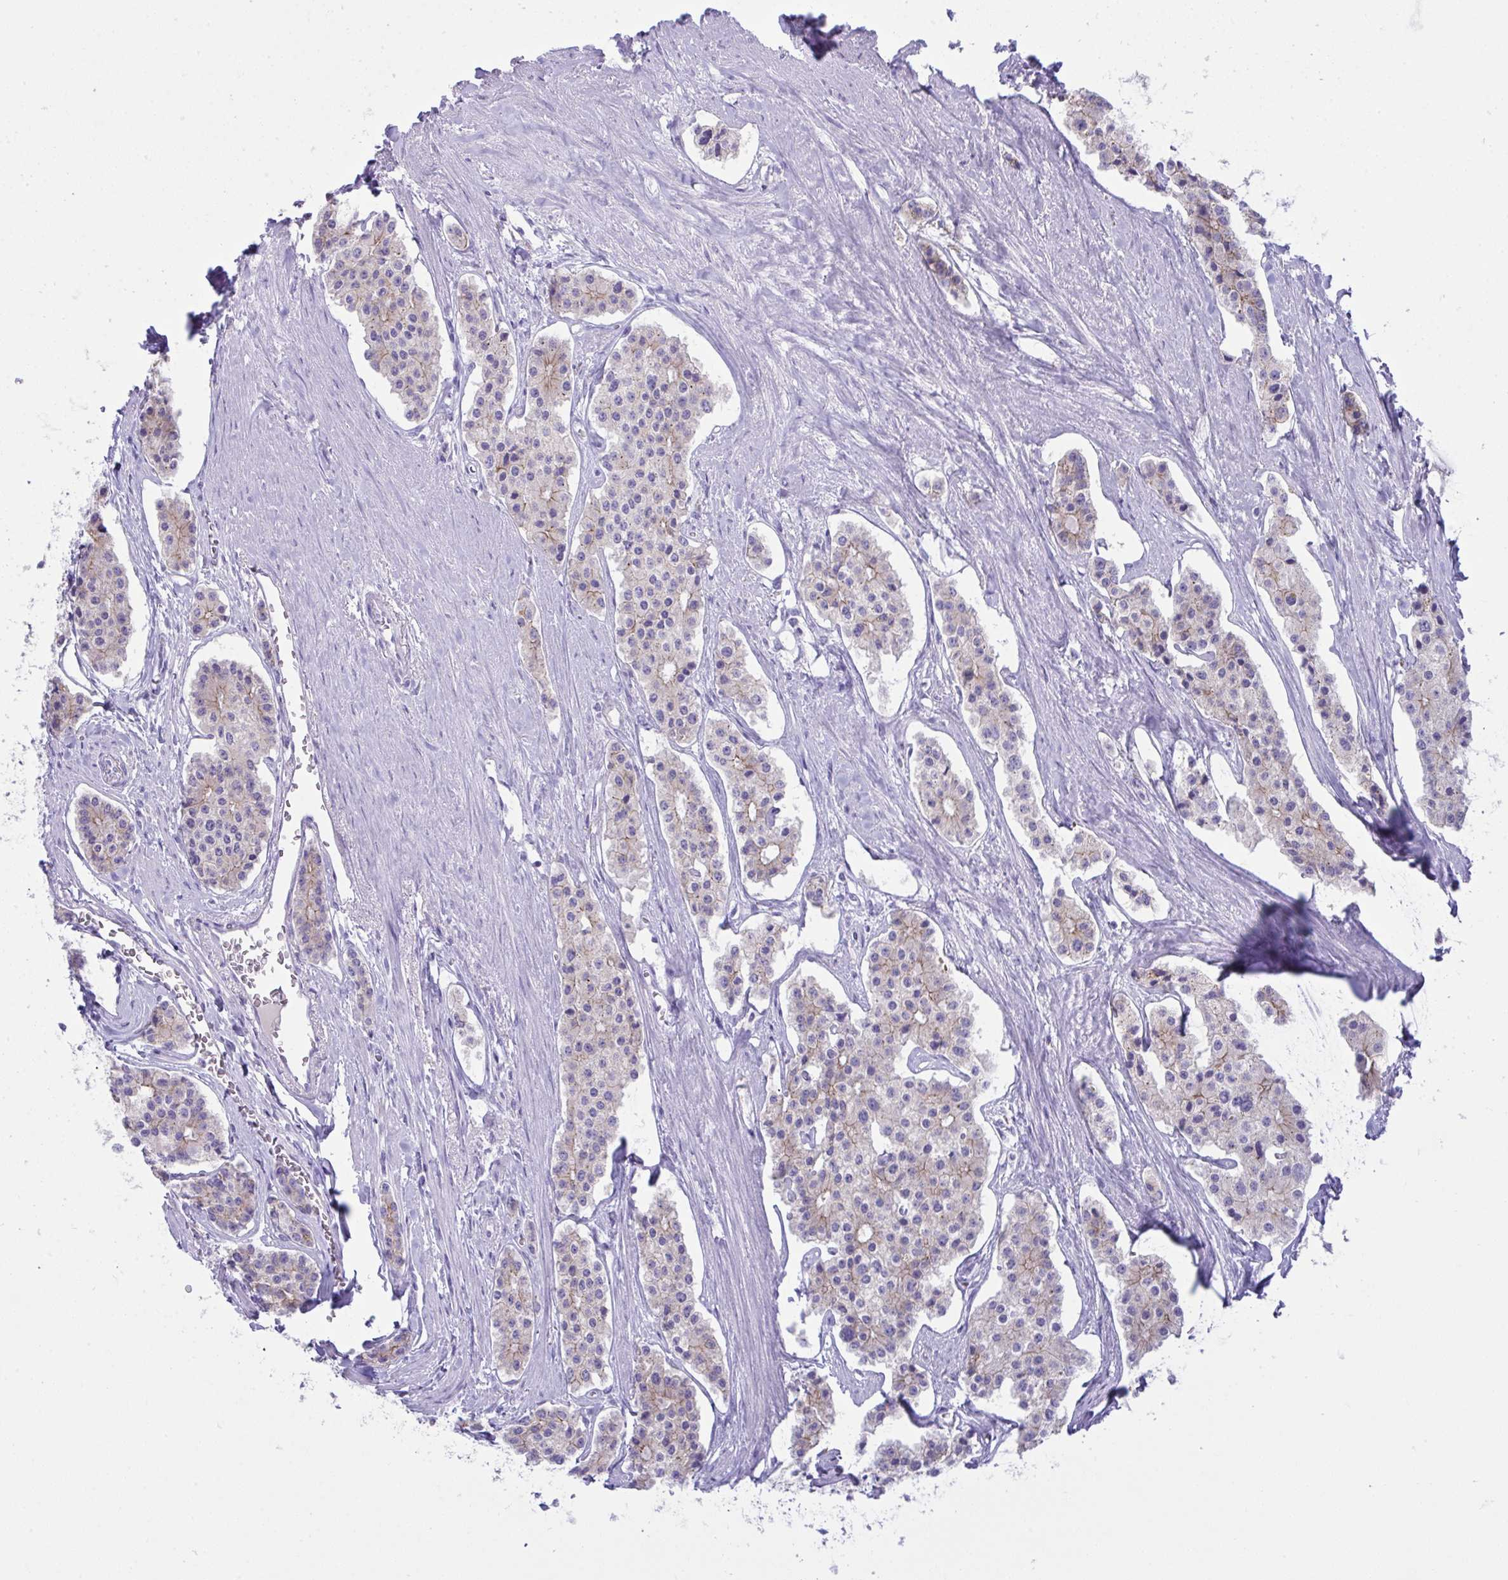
{"staining": {"intensity": "weak", "quantity": "<25%", "location": "cytoplasmic/membranous"}, "tissue": "carcinoid", "cell_type": "Tumor cells", "image_type": "cancer", "snomed": [{"axis": "morphology", "description": "Carcinoid, malignant, NOS"}, {"axis": "topography", "description": "Small intestine"}], "caption": "Micrograph shows no significant protein expression in tumor cells of carcinoid. Nuclei are stained in blue.", "gene": "GLB1L2", "patient": {"sex": "female", "age": 65}}